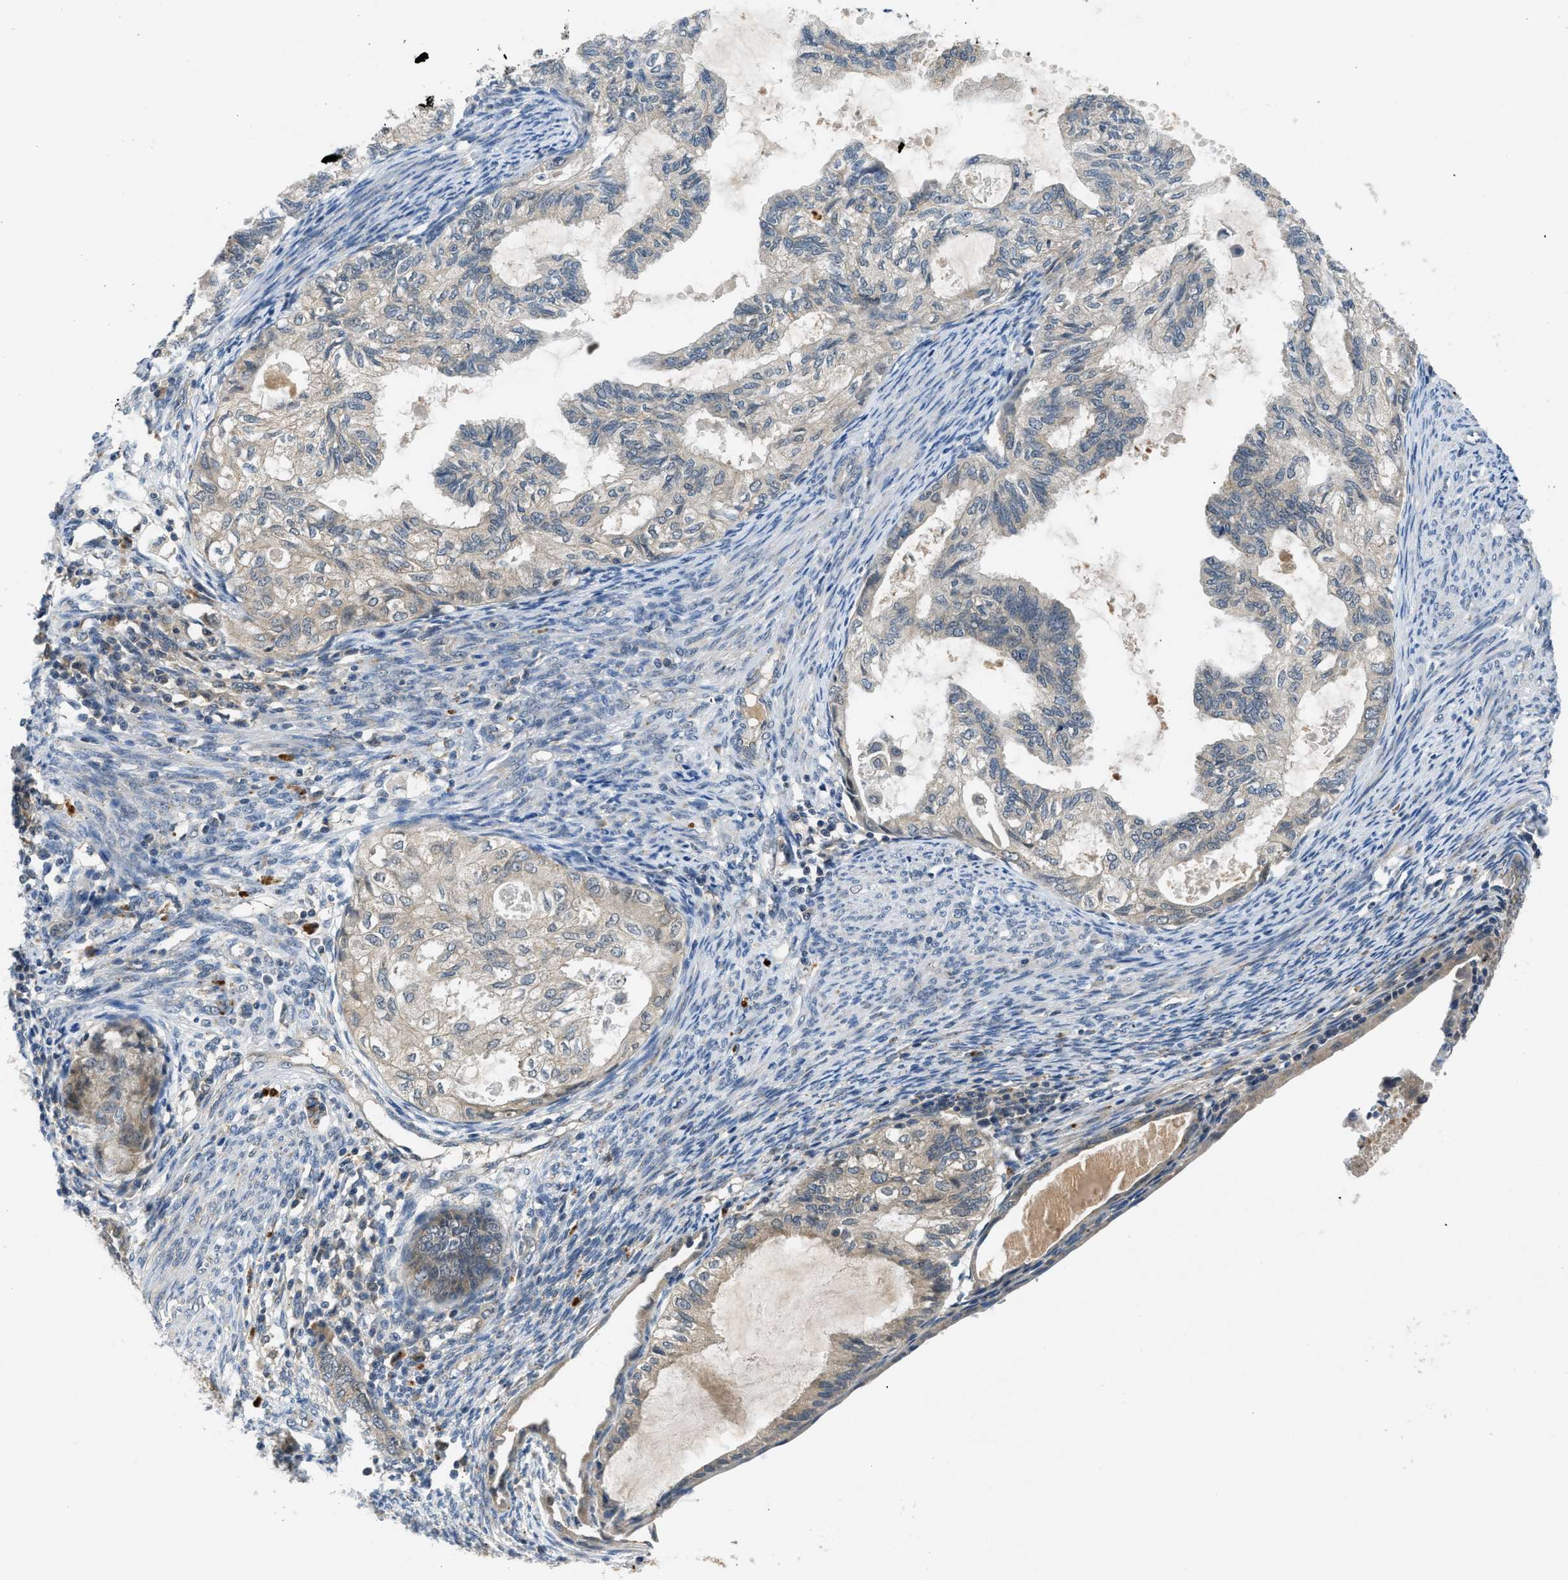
{"staining": {"intensity": "weak", "quantity": ">75%", "location": "cytoplasmic/membranous"}, "tissue": "cervical cancer", "cell_type": "Tumor cells", "image_type": "cancer", "snomed": [{"axis": "morphology", "description": "Normal tissue, NOS"}, {"axis": "morphology", "description": "Adenocarcinoma, NOS"}, {"axis": "topography", "description": "Cervix"}, {"axis": "topography", "description": "Endometrium"}], "caption": "Immunohistochemistry (IHC) photomicrograph of adenocarcinoma (cervical) stained for a protein (brown), which demonstrates low levels of weak cytoplasmic/membranous expression in about >75% of tumor cells.", "gene": "PDE7A", "patient": {"sex": "female", "age": 86}}